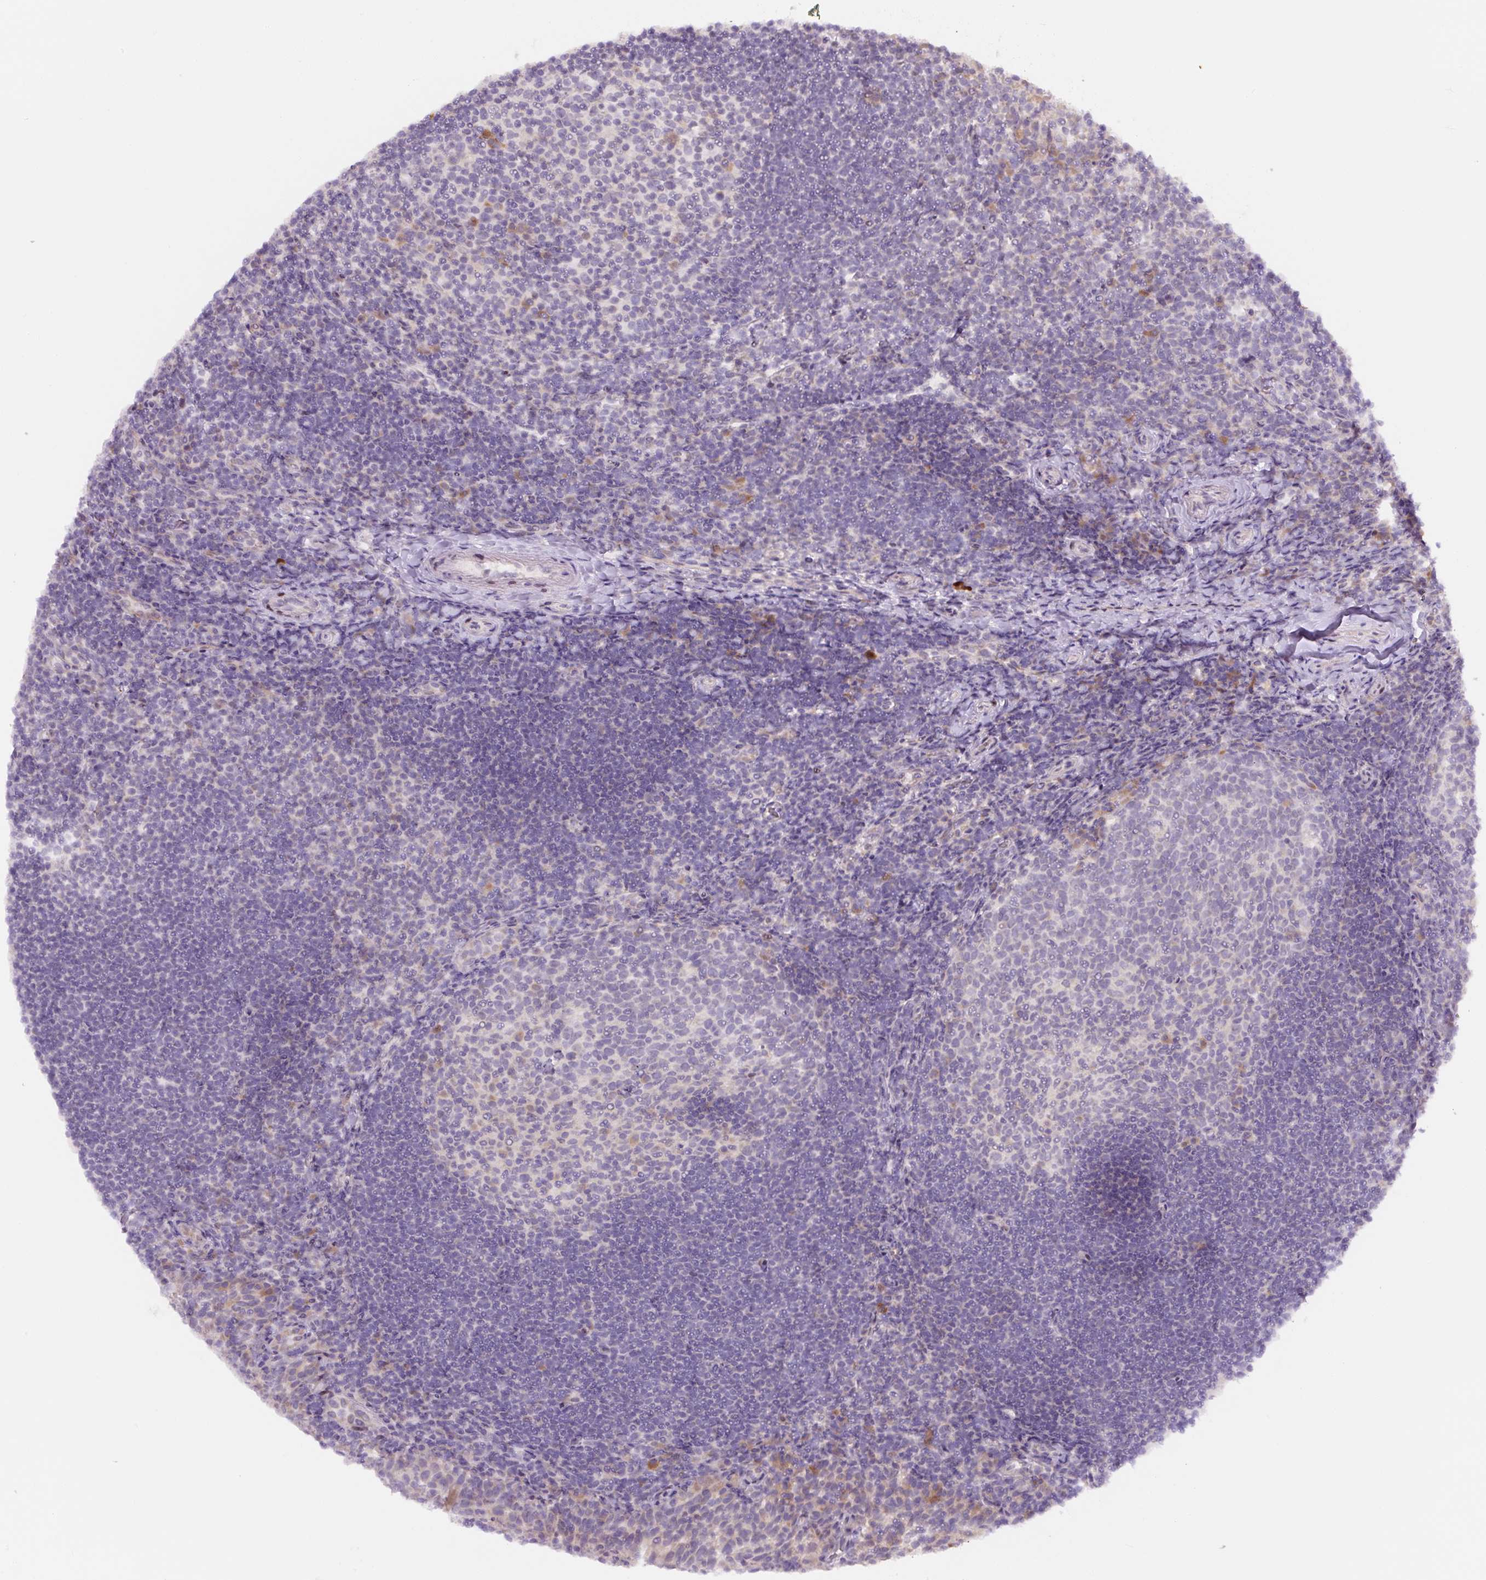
{"staining": {"intensity": "negative", "quantity": "none", "location": "none"}, "tissue": "tonsil", "cell_type": "Germinal center cells", "image_type": "normal", "snomed": [{"axis": "morphology", "description": "Normal tissue, NOS"}, {"axis": "topography", "description": "Tonsil"}], "caption": "This is an immunohistochemistry (IHC) image of benign human tonsil. There is no positivity in germinal center cells.", "gene": "YIF1B", "patient": {"sex": "female", "age": 10}}